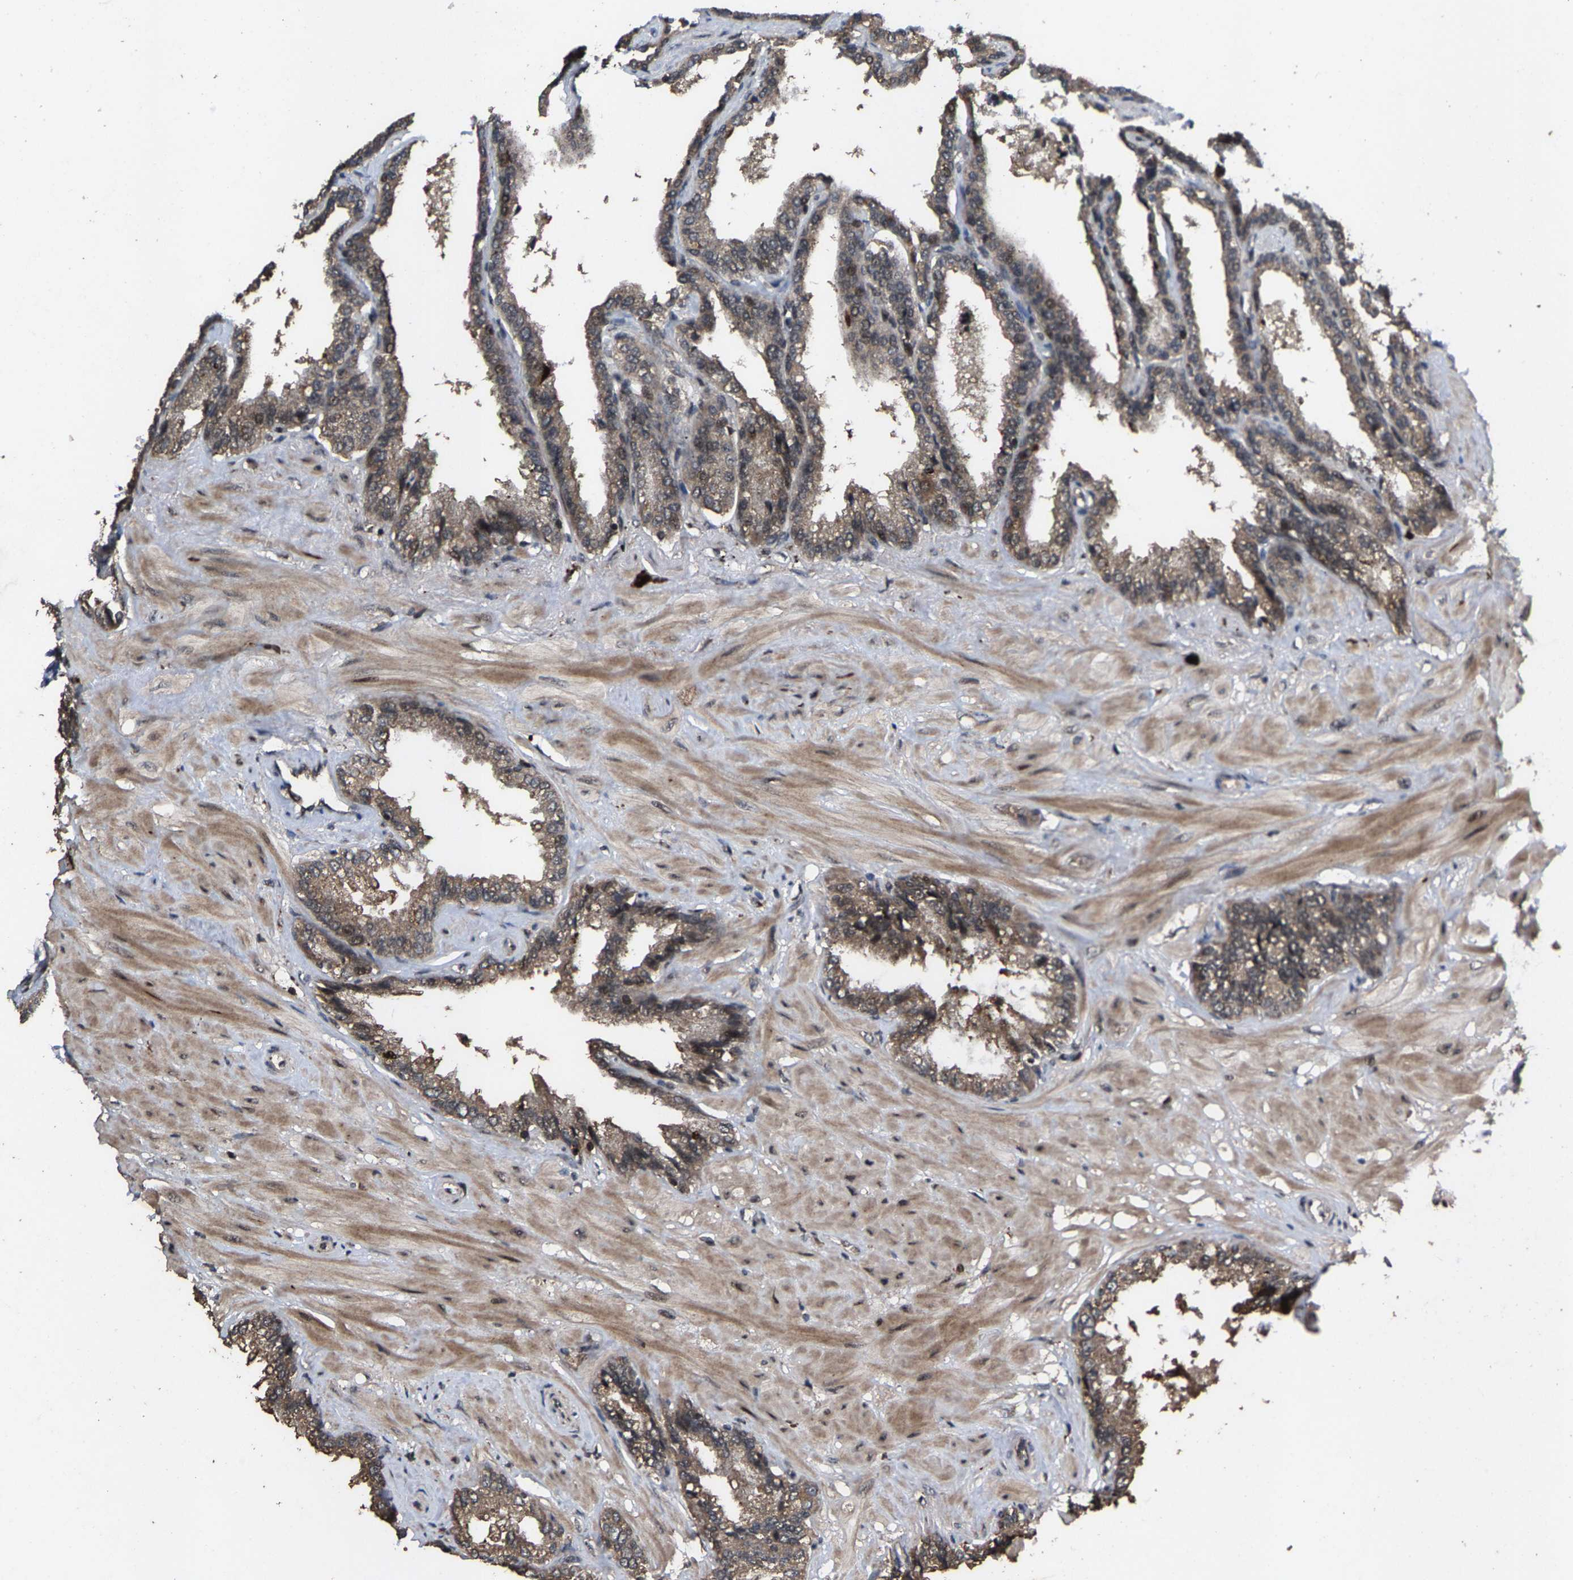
{"staining": {"intensity": "moderate", "quantity": ">75%", "location": "cytoplasmic/membranous,nuclear"}, "tissue": "seminal vesicle", "cell_type": "Glandular cells", "image_type": "normal", "snomed": [{"axis": "morphology", "description": "Normal tissue, NOS"}, {"axis": "topography", "description": "Seminal veicle"}], "caption": "Immunohistochemistry histopathology image of unremarkable human seminal vesicle stained for a protein (brown), which reveals medium levels of moderate cytoplasmic/membranous,nuclear expression in approximately >75% of glandular cells.", "gene": "HAUS6", "patient": {"sex": "male", "age": 46}}